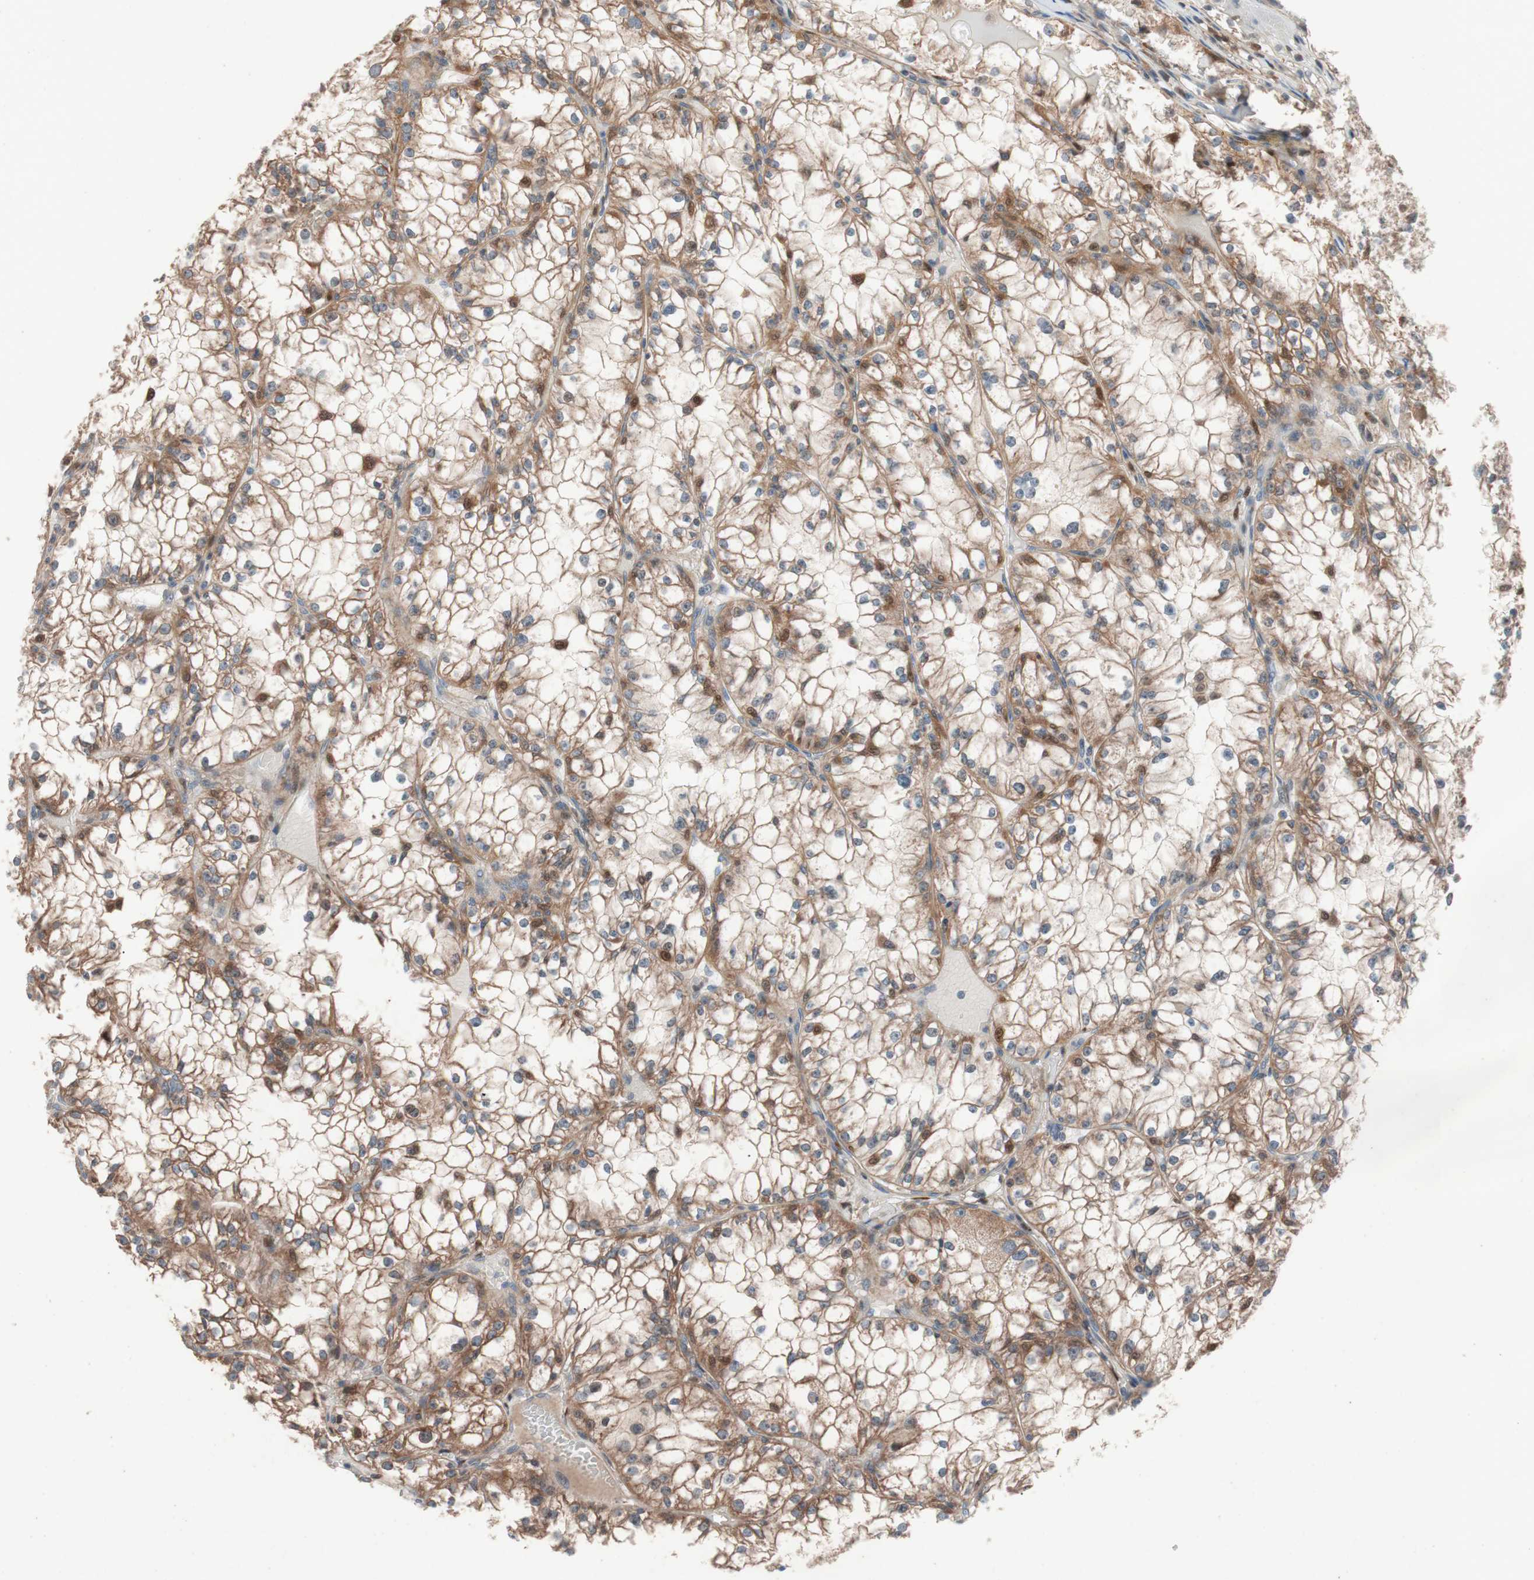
{"staining": {"intensity": "moderate", "quantity": ">75%", "location": "cytoplasmic/membranous"}, "tissue": "renal cancer", "cell_type": "Tumor cells", "image_type": "cancer", "snomed": [{"axis": "morphology", "description": "Adenocarcinoma, NOS"}, {"axis": "topography", "description": "Kidney"}], "caption": "Immunohistochemistry (IHC) (DAB (3,3'-diaminobenzidine)) staining of renal cancer (adenocarcinoma) displays moderate cytoplasmic/membranous protein expression in approximately >75% of tumor cells. (brown staining indicates protein expression, while blue staining denotes nuclei).", "gene": "FAAH", "patient": {"sex": "male", "age": 56}}